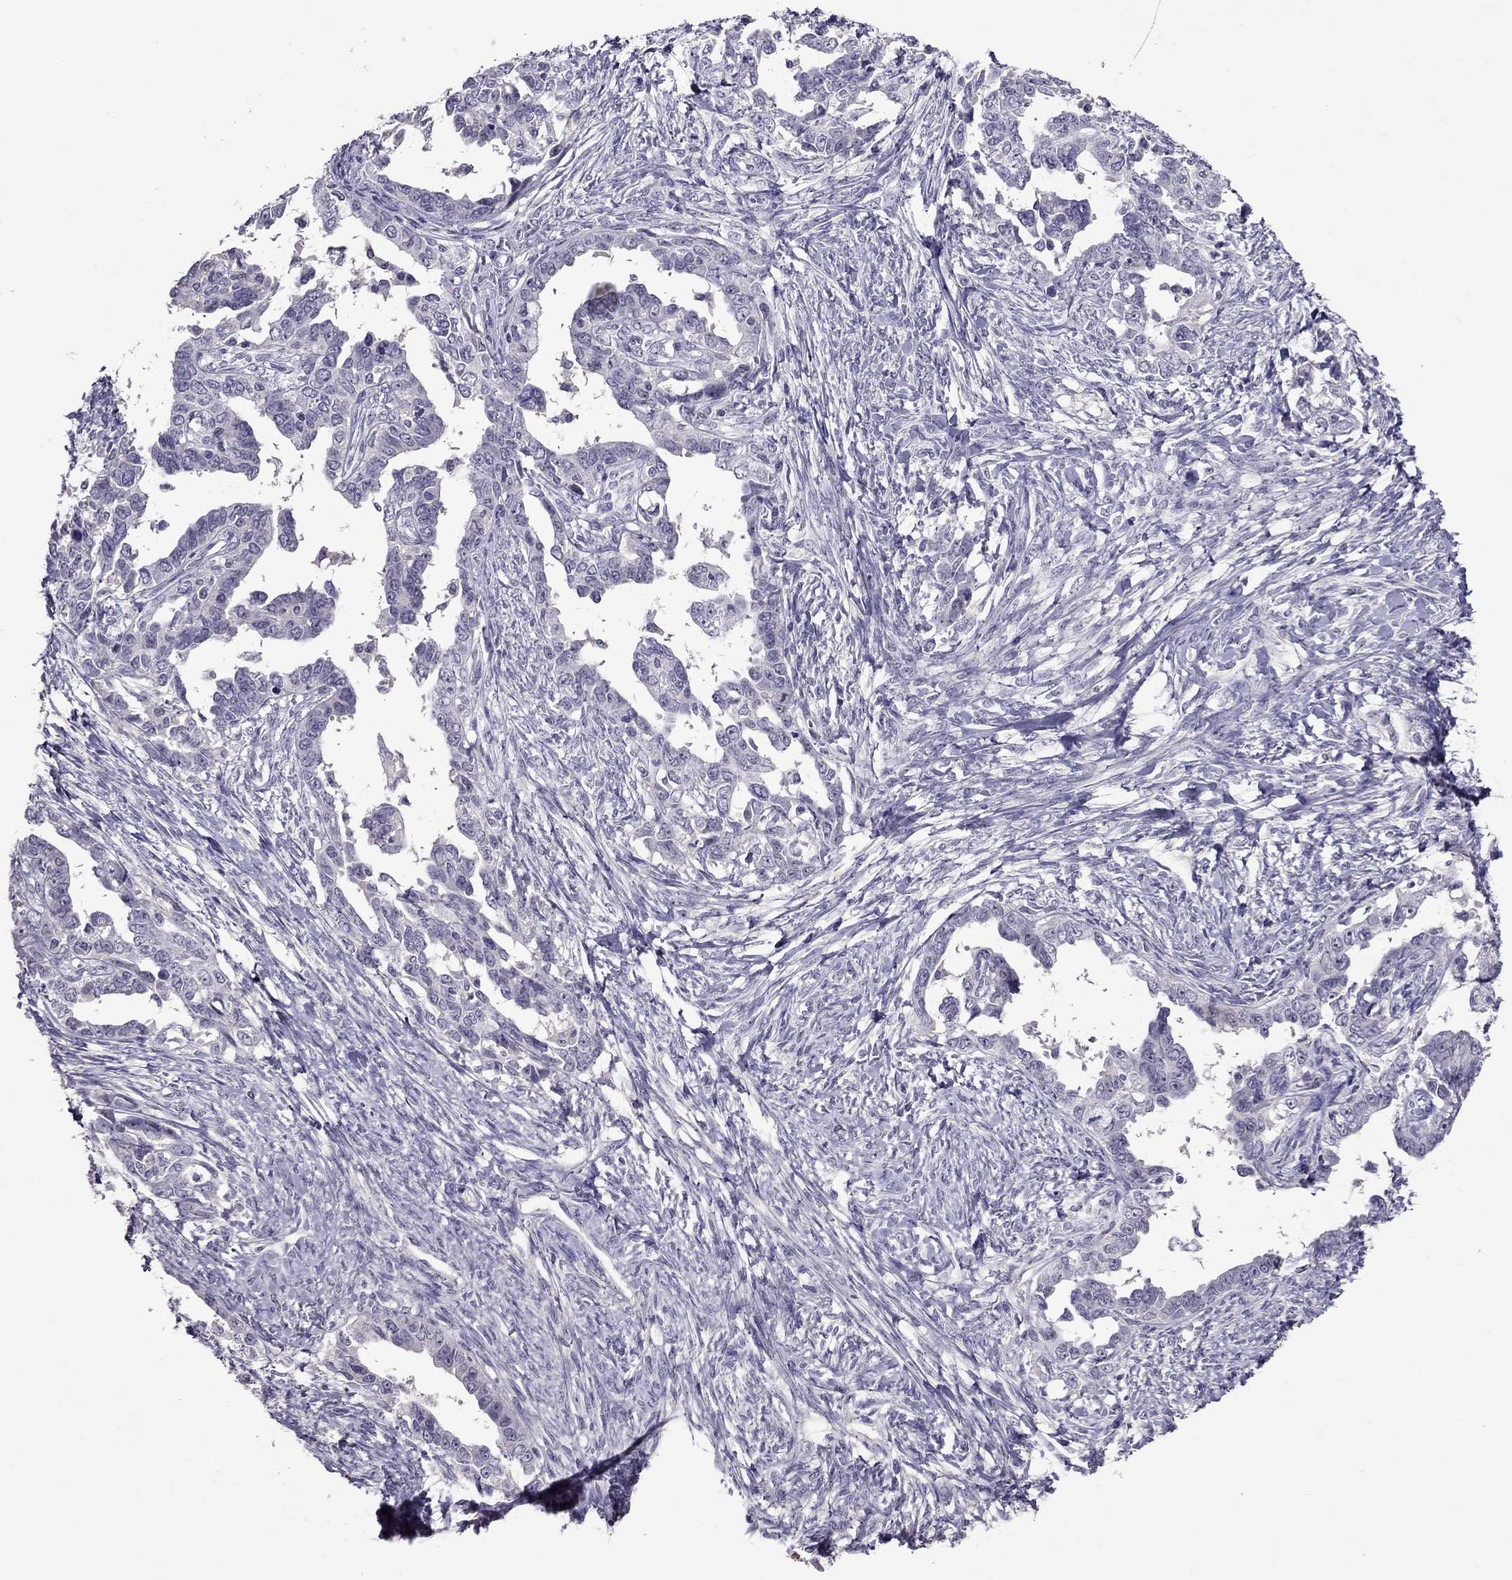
{"staining": {"intensity": "negative", "quantity": "none", "location": "none"}, "tissue": "ovarian cancer", "cell_type": "Tumor cells", "image_type": "cancer", "snomed": [{"axis": "morphology", "description": "Cystadenocarcinoma, serous, NOS"}, {"axis": "topography", "description": "Ovary"}], "caption": "The immunohistochemistry (IHC) photomicrograph has no significant staining in tumor cells of serous cystadenocarcinoma (ovarian) tissue.", "gene": "LRRC46", "patient": {"sex": "female", "age": 69}}